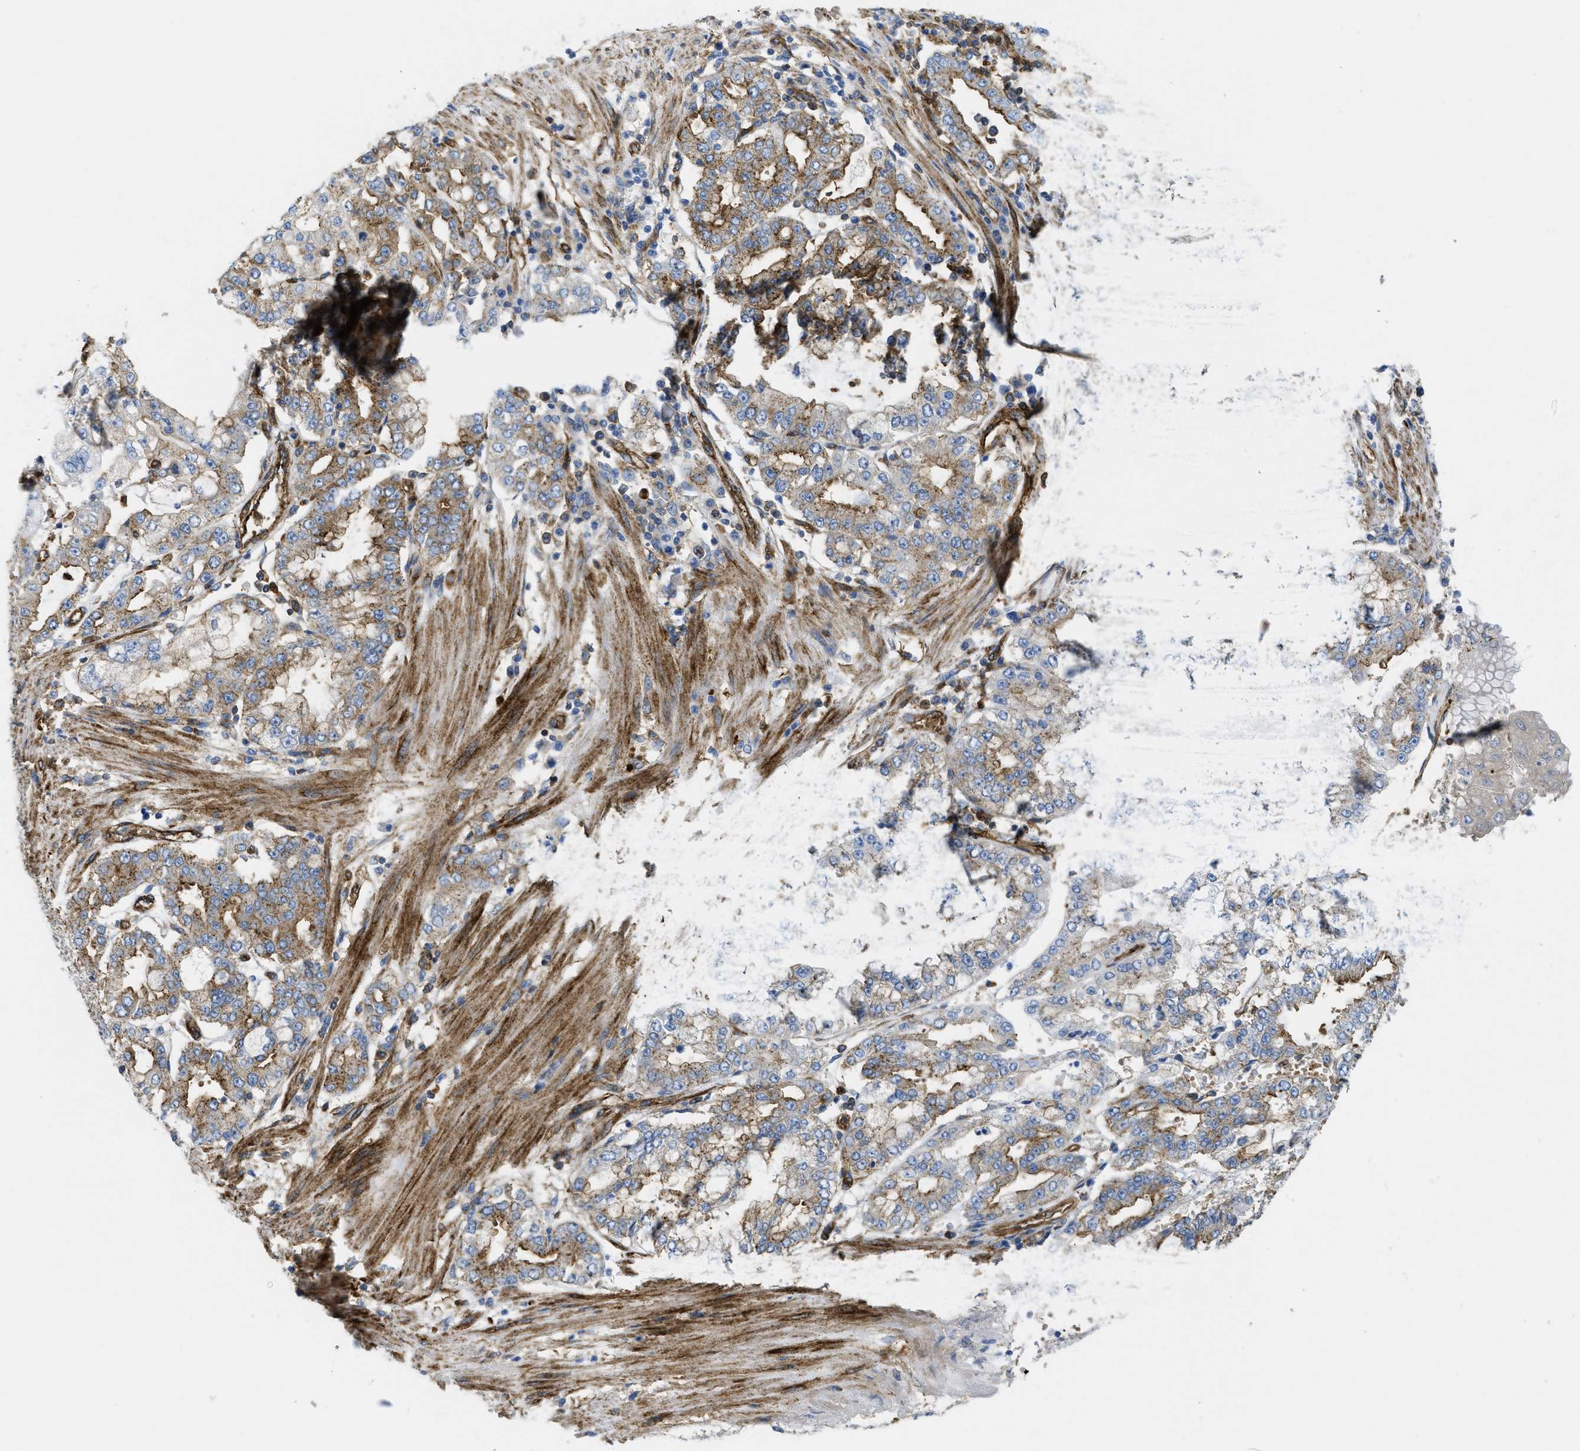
{"staining": {"intensity": "moderate", "quantity": "25%-75%", "location": "cytoplasmic/membranous"}, "tissue": "stomach cancer", "cell_type": "Tumor cells", "image_type": "cancer", "snomed": [{"axis": "morphology", "description": "Adenocarcinoma, NOS"}, {"axis": "topography", "description": "Stomach"}], "caption": "Immunohistochemical staining of stomach adenocarcinoma demonstrates moderate cytoplasmic/membranous protein positivity in approximately 25%-75% of tumor cells. (IHC, brightfield microscopy, high magnification).", "gene": "HIP1", "patient": {"sex": "male", "age": 76}}